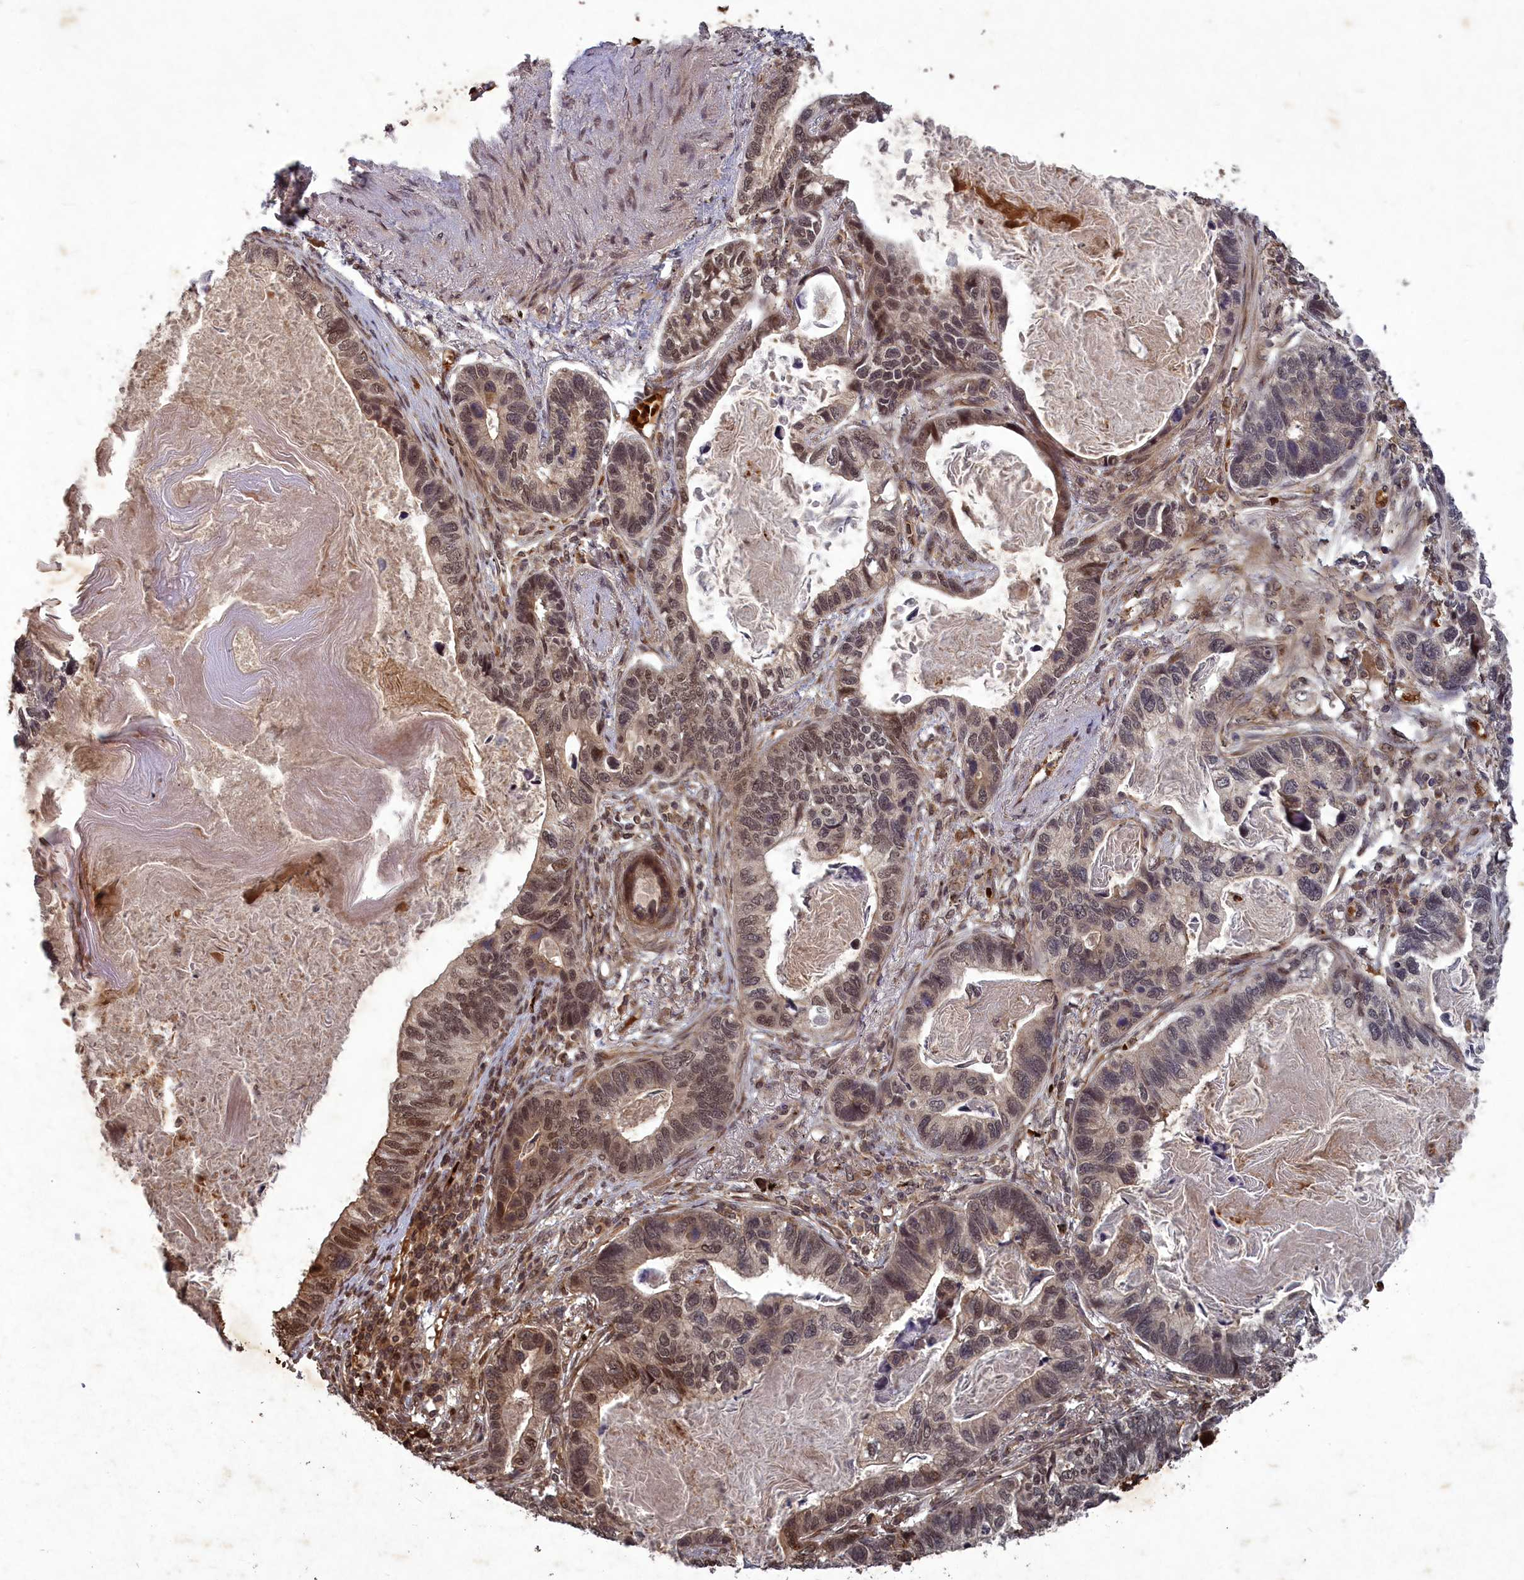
{"staining": {"intensity": "moderate", "quantity": "25%-75%", "location": "nuclear"}, "tissue": "lung cancer", "cell_type": "Tumor cells", "image_type": "cancer", "snomed": [{"axis": "morphology", "description": "Adenocarcinoma, NOS"}, {"axis": "topography", "description": "Lung"}], "caption": "This is an image of IHC staining of adenocarcinoma (lung), which shows moderate positivity in the nuclear of tumor cells.", "gene": "SRMS", "patient": {"sex": "male", "age": 67}}